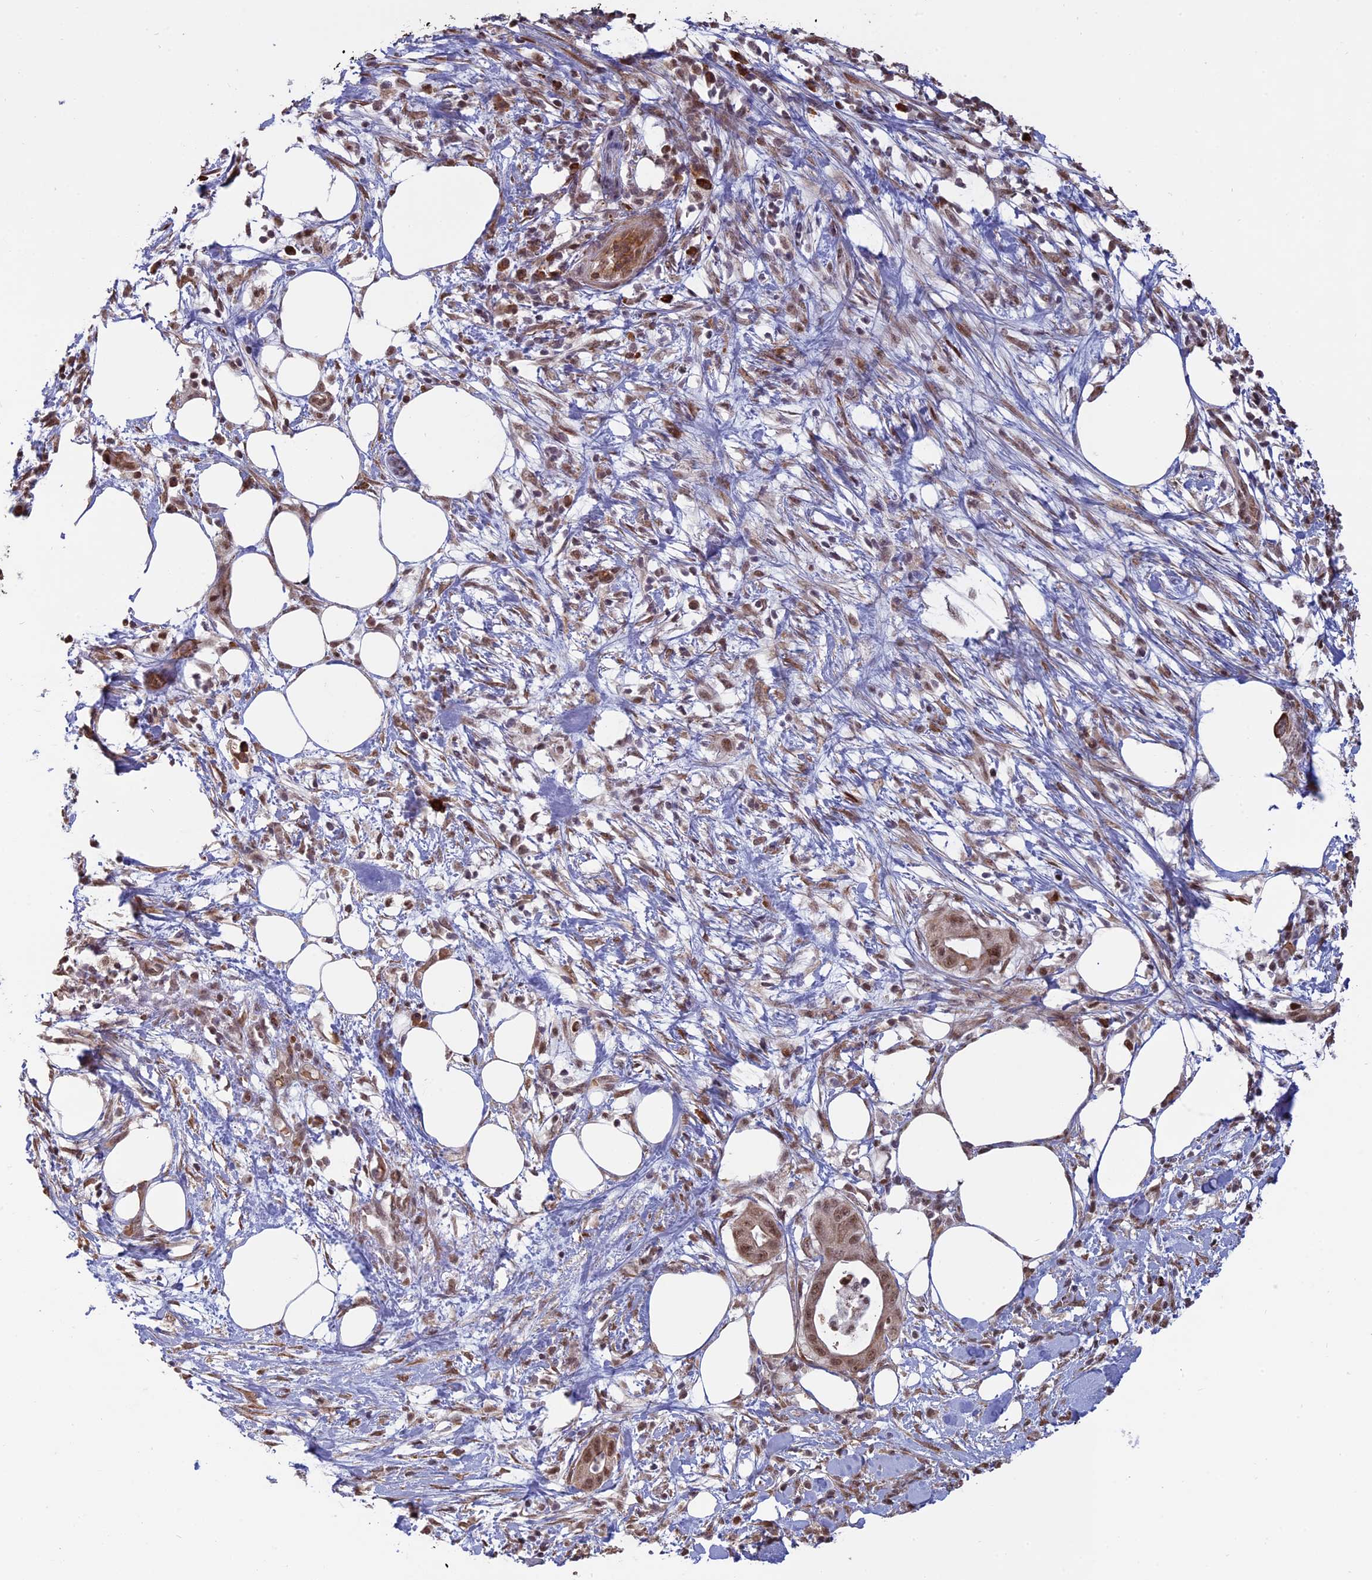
{"staining": {"intensity": "moderate", "quantity": ">75%", "location": "nuclear"}, "tissue": "pancreatic cancer", "cell_type": "Tumor cells", "image_type": "cancer", "snomed": [{"axis": "morphology", "description": "Adenocarcinoma, NOS"}, {"axis": "topography", "description": "Pancreas"}], "caption": "Human pancreatic cancer (adenocarcinoma) stained with a protein marker demonstrates moderate staining in tumor cells.", "gene": "MFAP1", "patient": {"sex": "male", "age": 68}}